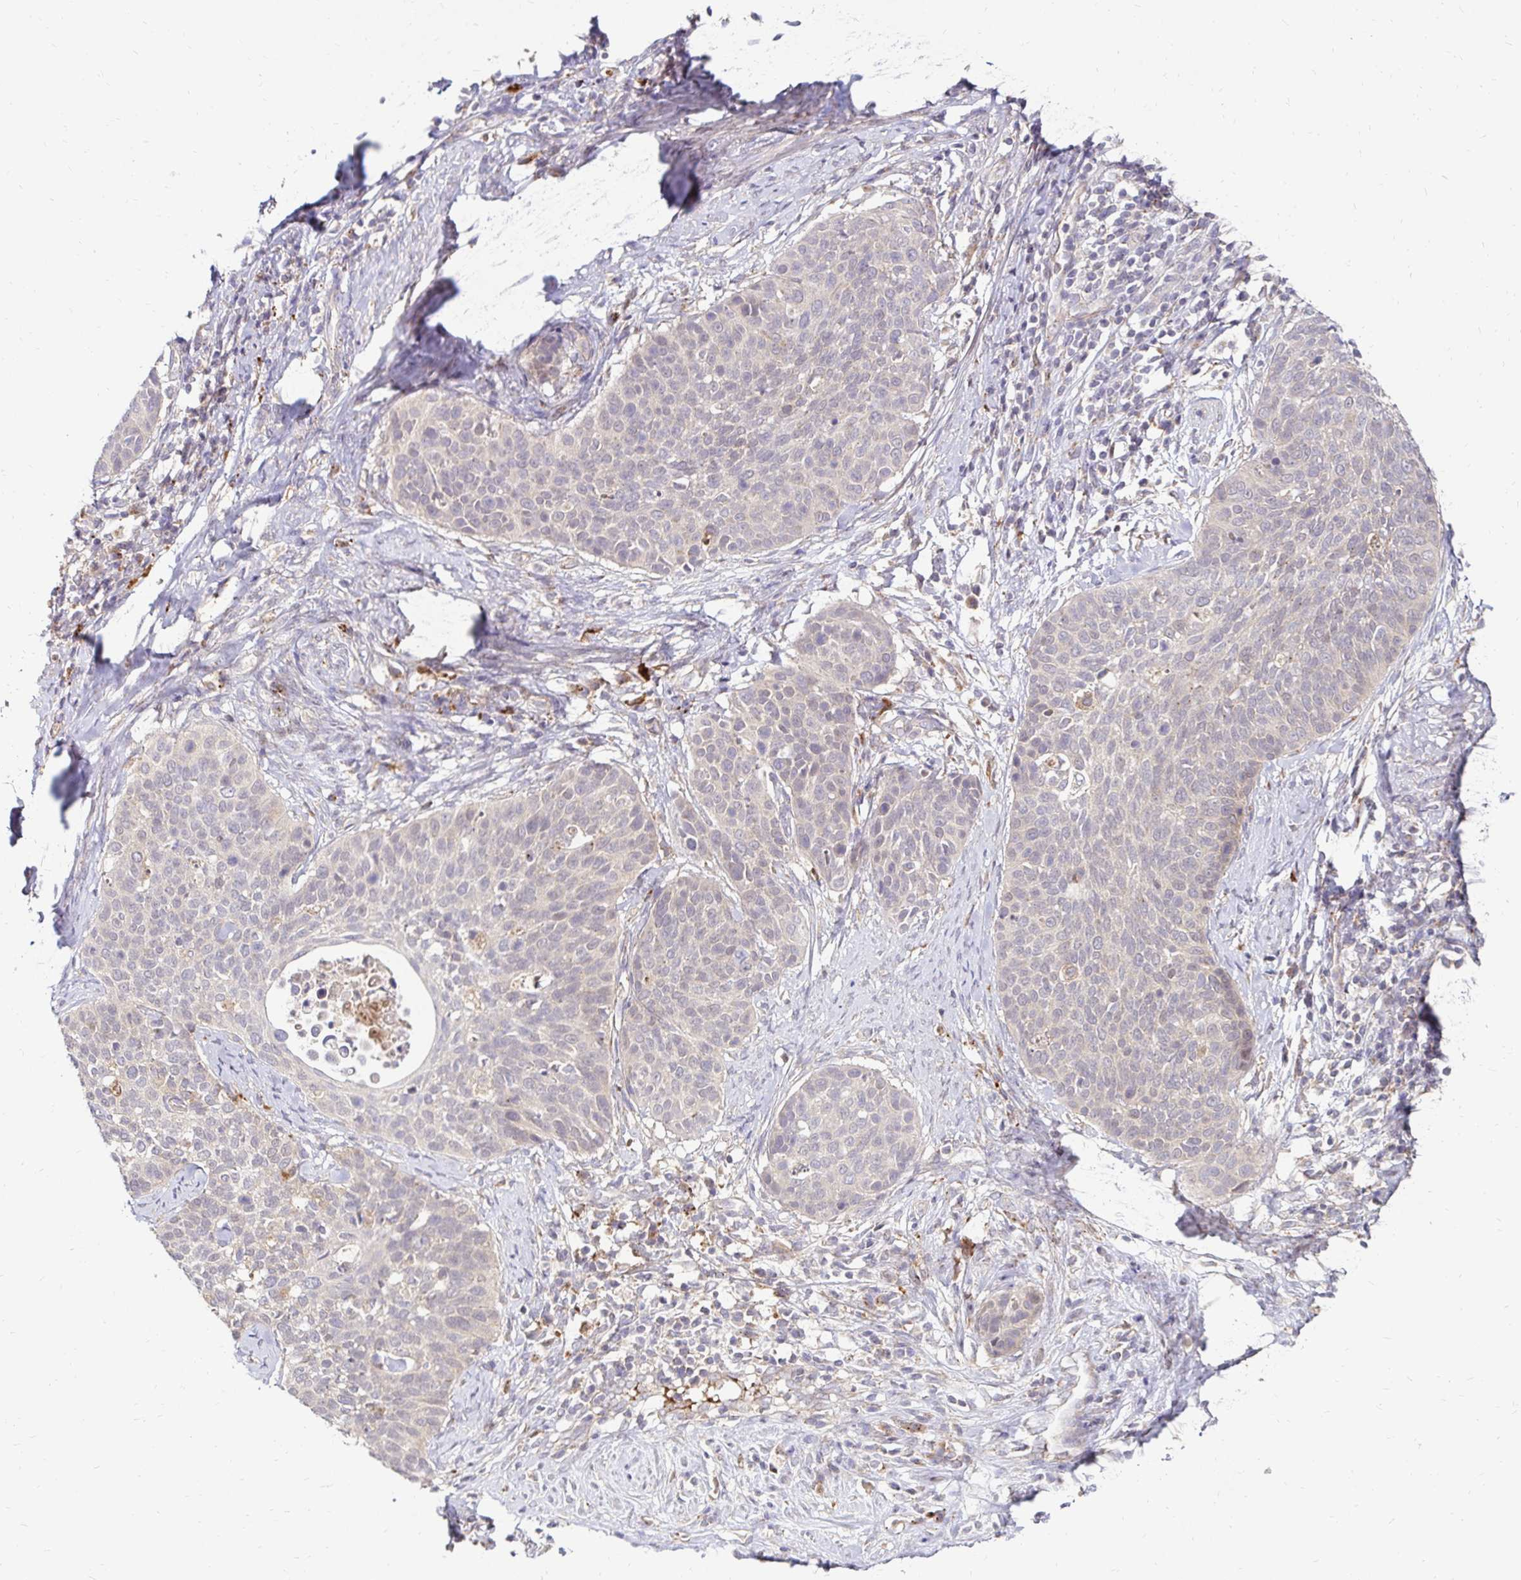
{"staining": {"intensity": "weak", "quantity": "<25%", "location": "cytoplasmic/membranous"}, "tissue": "cervical cancer", "cell_type": "Tumor cells", "image_type": "cancer", "snomed": [{"axis": "morphology", "description": "Squamous cell carcinoma, NOS"}, {"axis": "topography", "description": "Cervix"}], "caption": "IHC photomicrograph of cervical squamous cell carcinoma stained for a protein (brown), which reveals no expression in tumor cells.", "gene": "IDUA", "patient": {"sex": "female", "age": 69}}